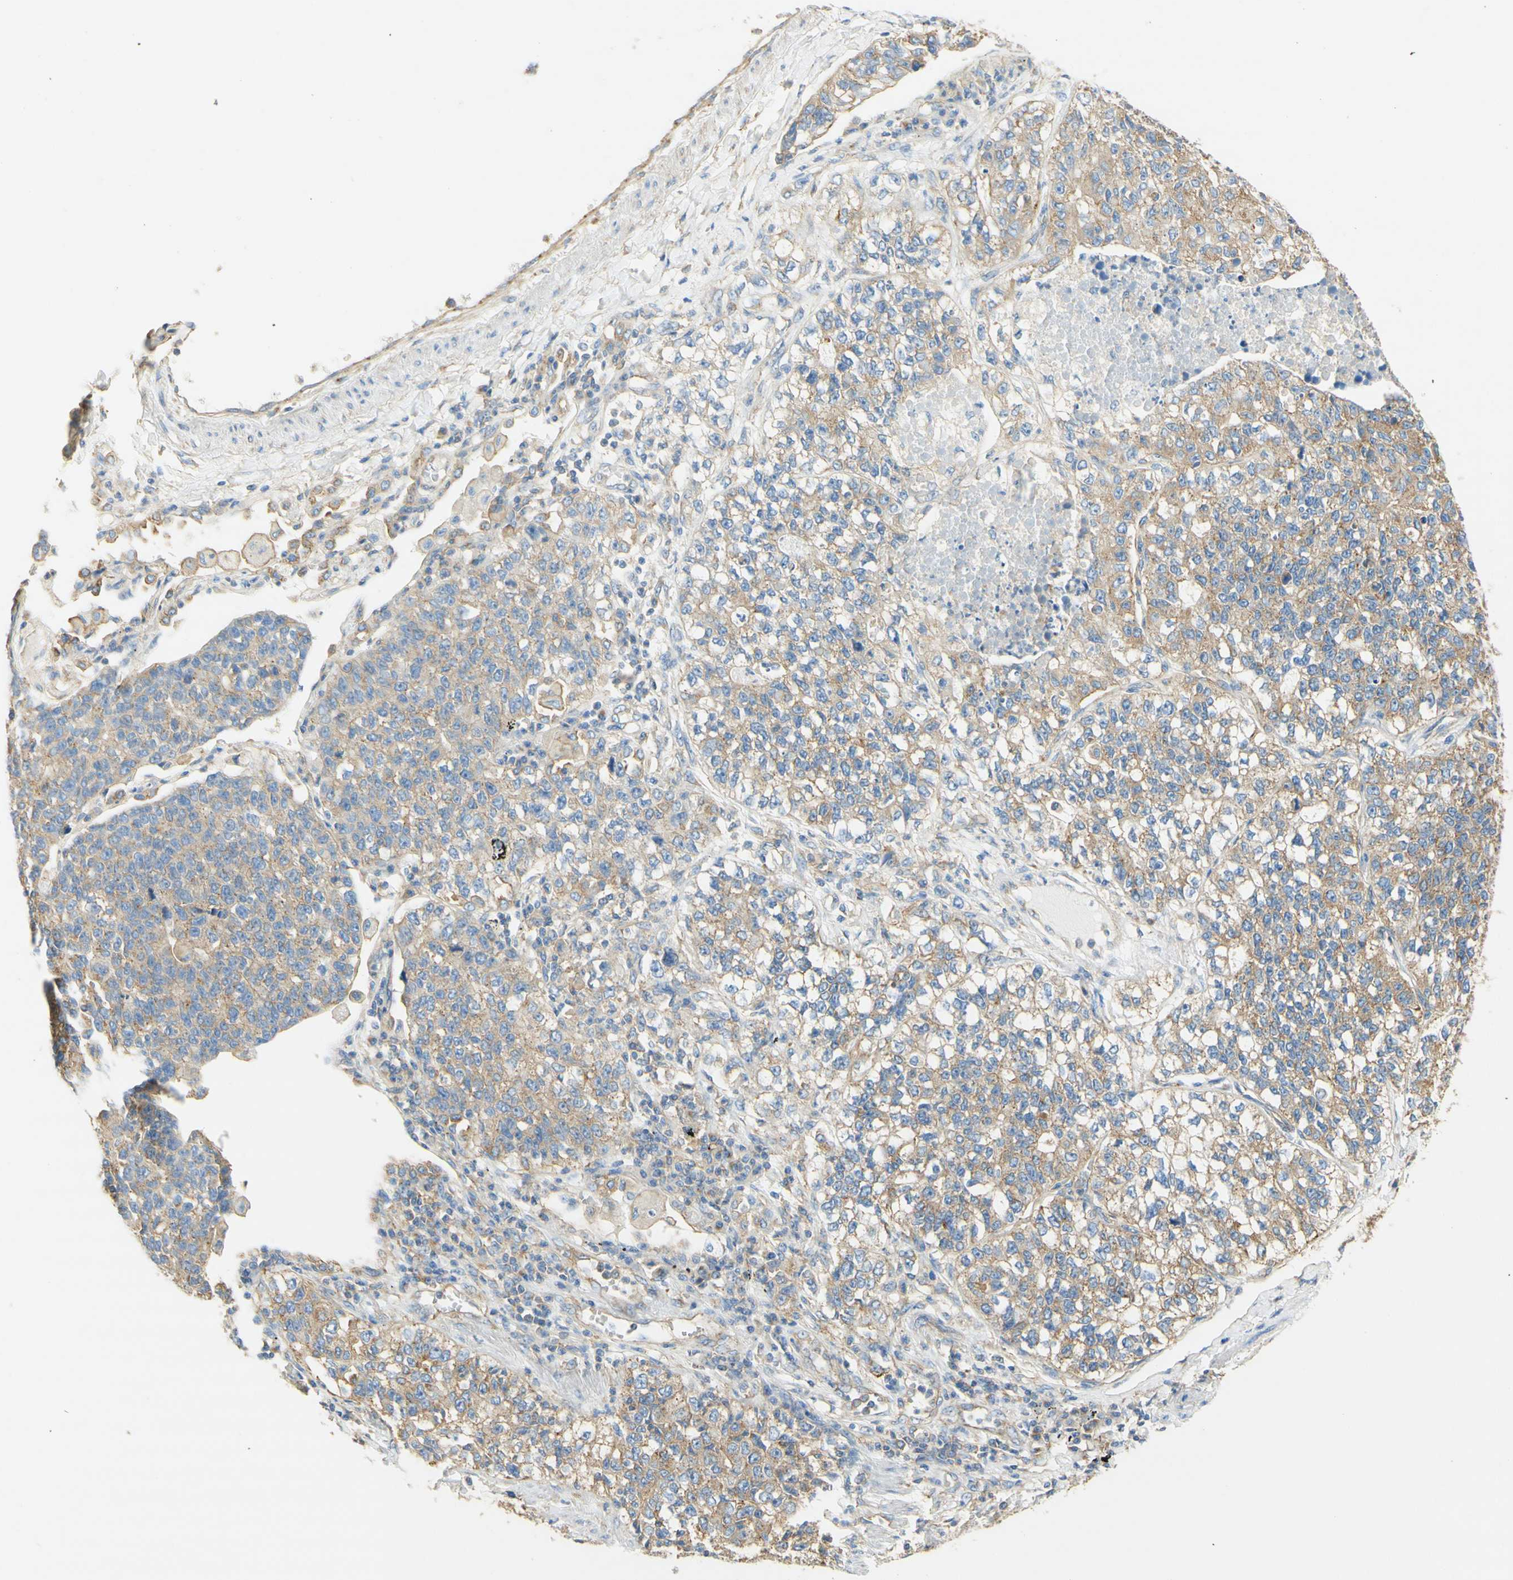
{"staining": {"intensity": "weak", "quantity": "25%-75%", "location": "cytoplasmic/membranous"}, "tissue": "lung cancer", "cell_type": "Tumor cells", "image_type": "cancer", "snomed": [{"axis": "morphology", "description": "Adenocarcinoma, NOS"}, {"axis": "topography", "description": "Lung"}], "caption": "Protein analysis of adenocarcinoma (lung) tissue exhibits weak cytoplasmic/membranous positivity in approximately 25%-75% of tumor cells.", "gene": "CLTC", "patient": {"sex": "male", "age": 49}}